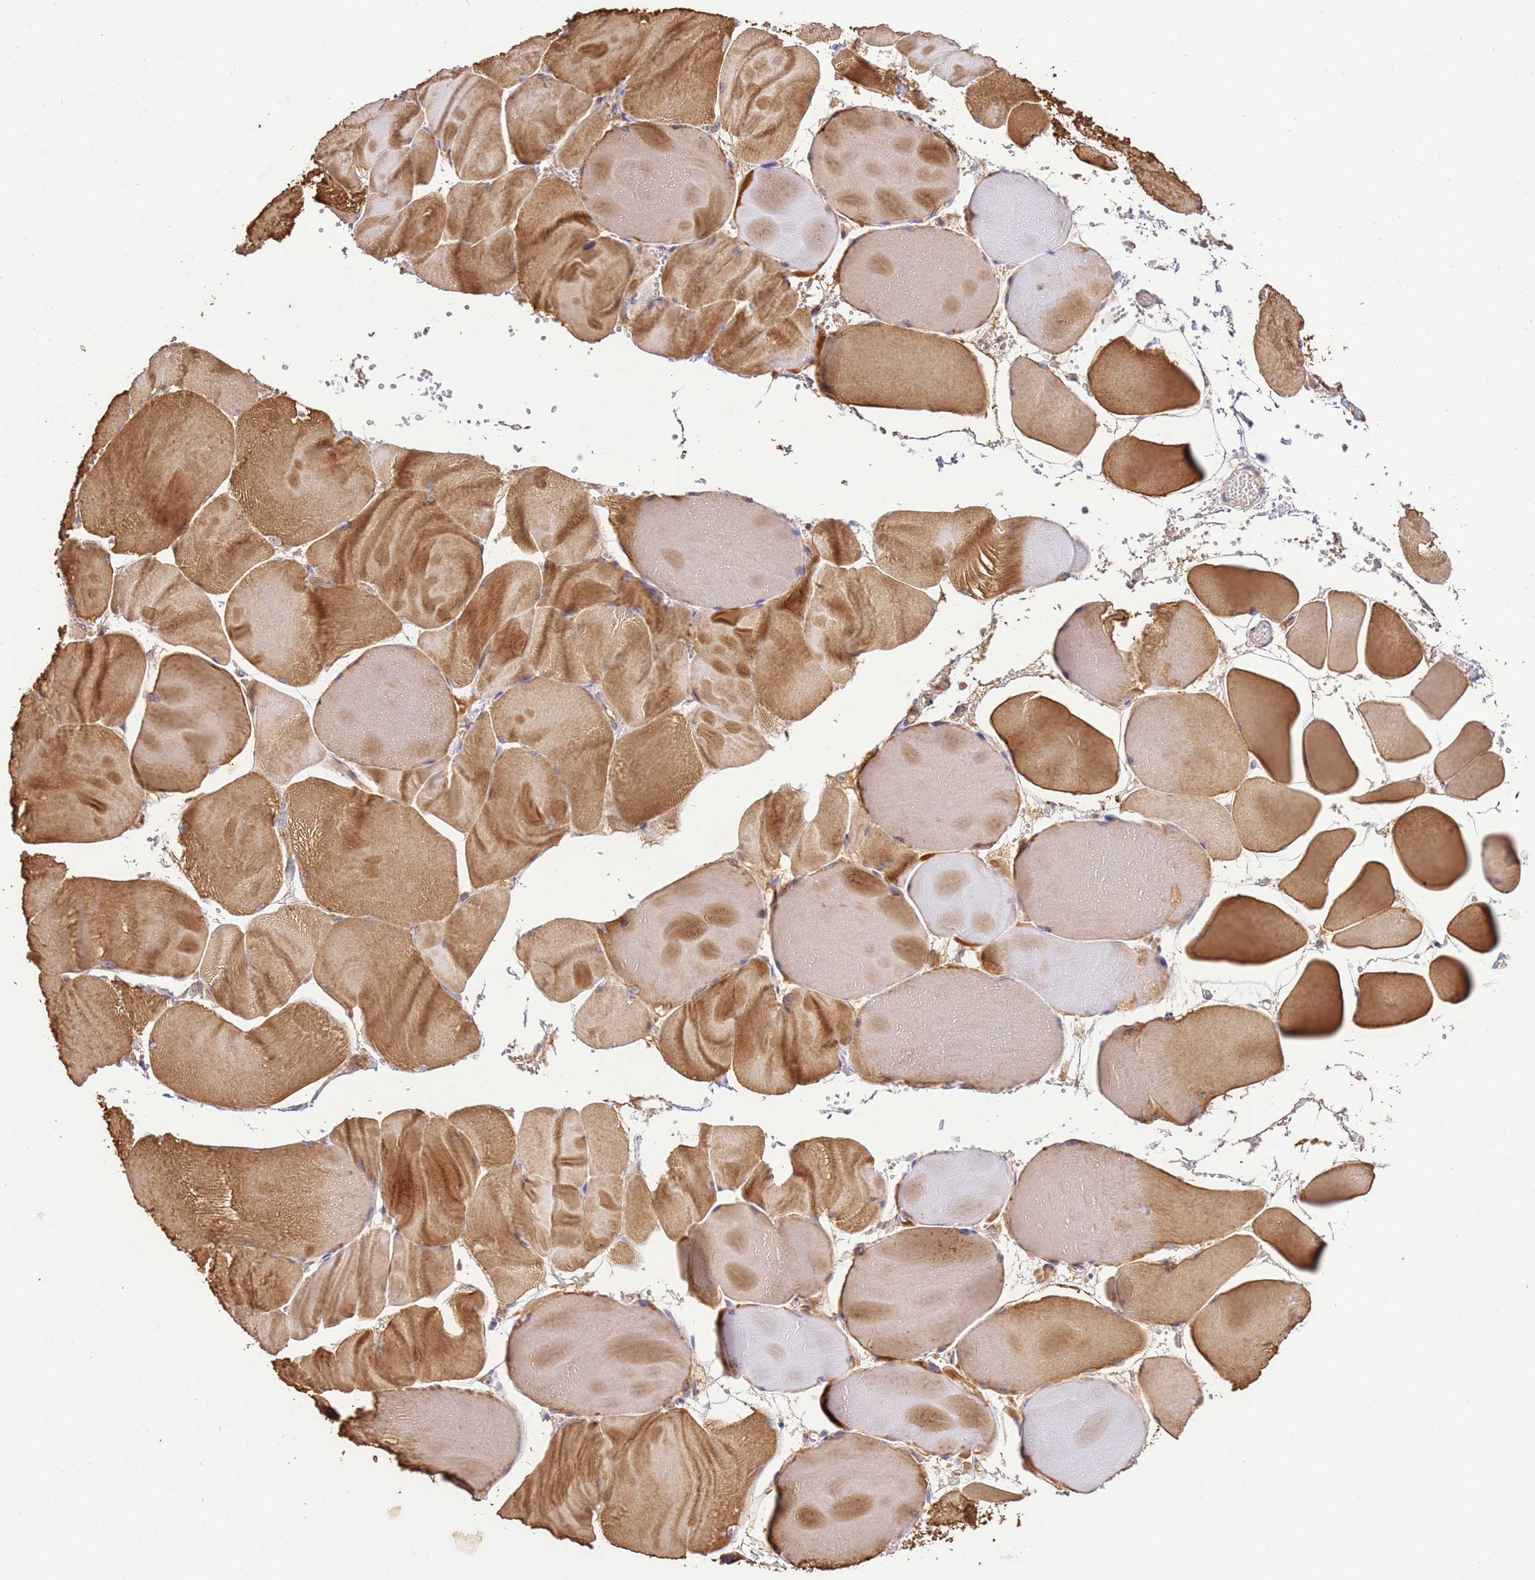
{"staining": {"intensity": "moderate", "quantity": ">75%", "location": "cytoplasmic/membranous"}, "tissue": "skeletal muscle", "cell_type": "Myocytes", "image_type": "normal", "snomed": [{"axis": "morphology", "description": "Normal tissue, NOS"}, {"axis": "morphology", "description": "Basal cell carcinoma"}, {"axis": "topography", "description": "Skeletal muscle"}], "caption": "This histopathology image reveals IHC staining of unremarkable human skeletal muscle, with medium moderate cytoplasmic/membranous positivity in approximately >75% of myocytes.", "gene": "LRRC28", "patient": {"sex": "female", "age": 64}}